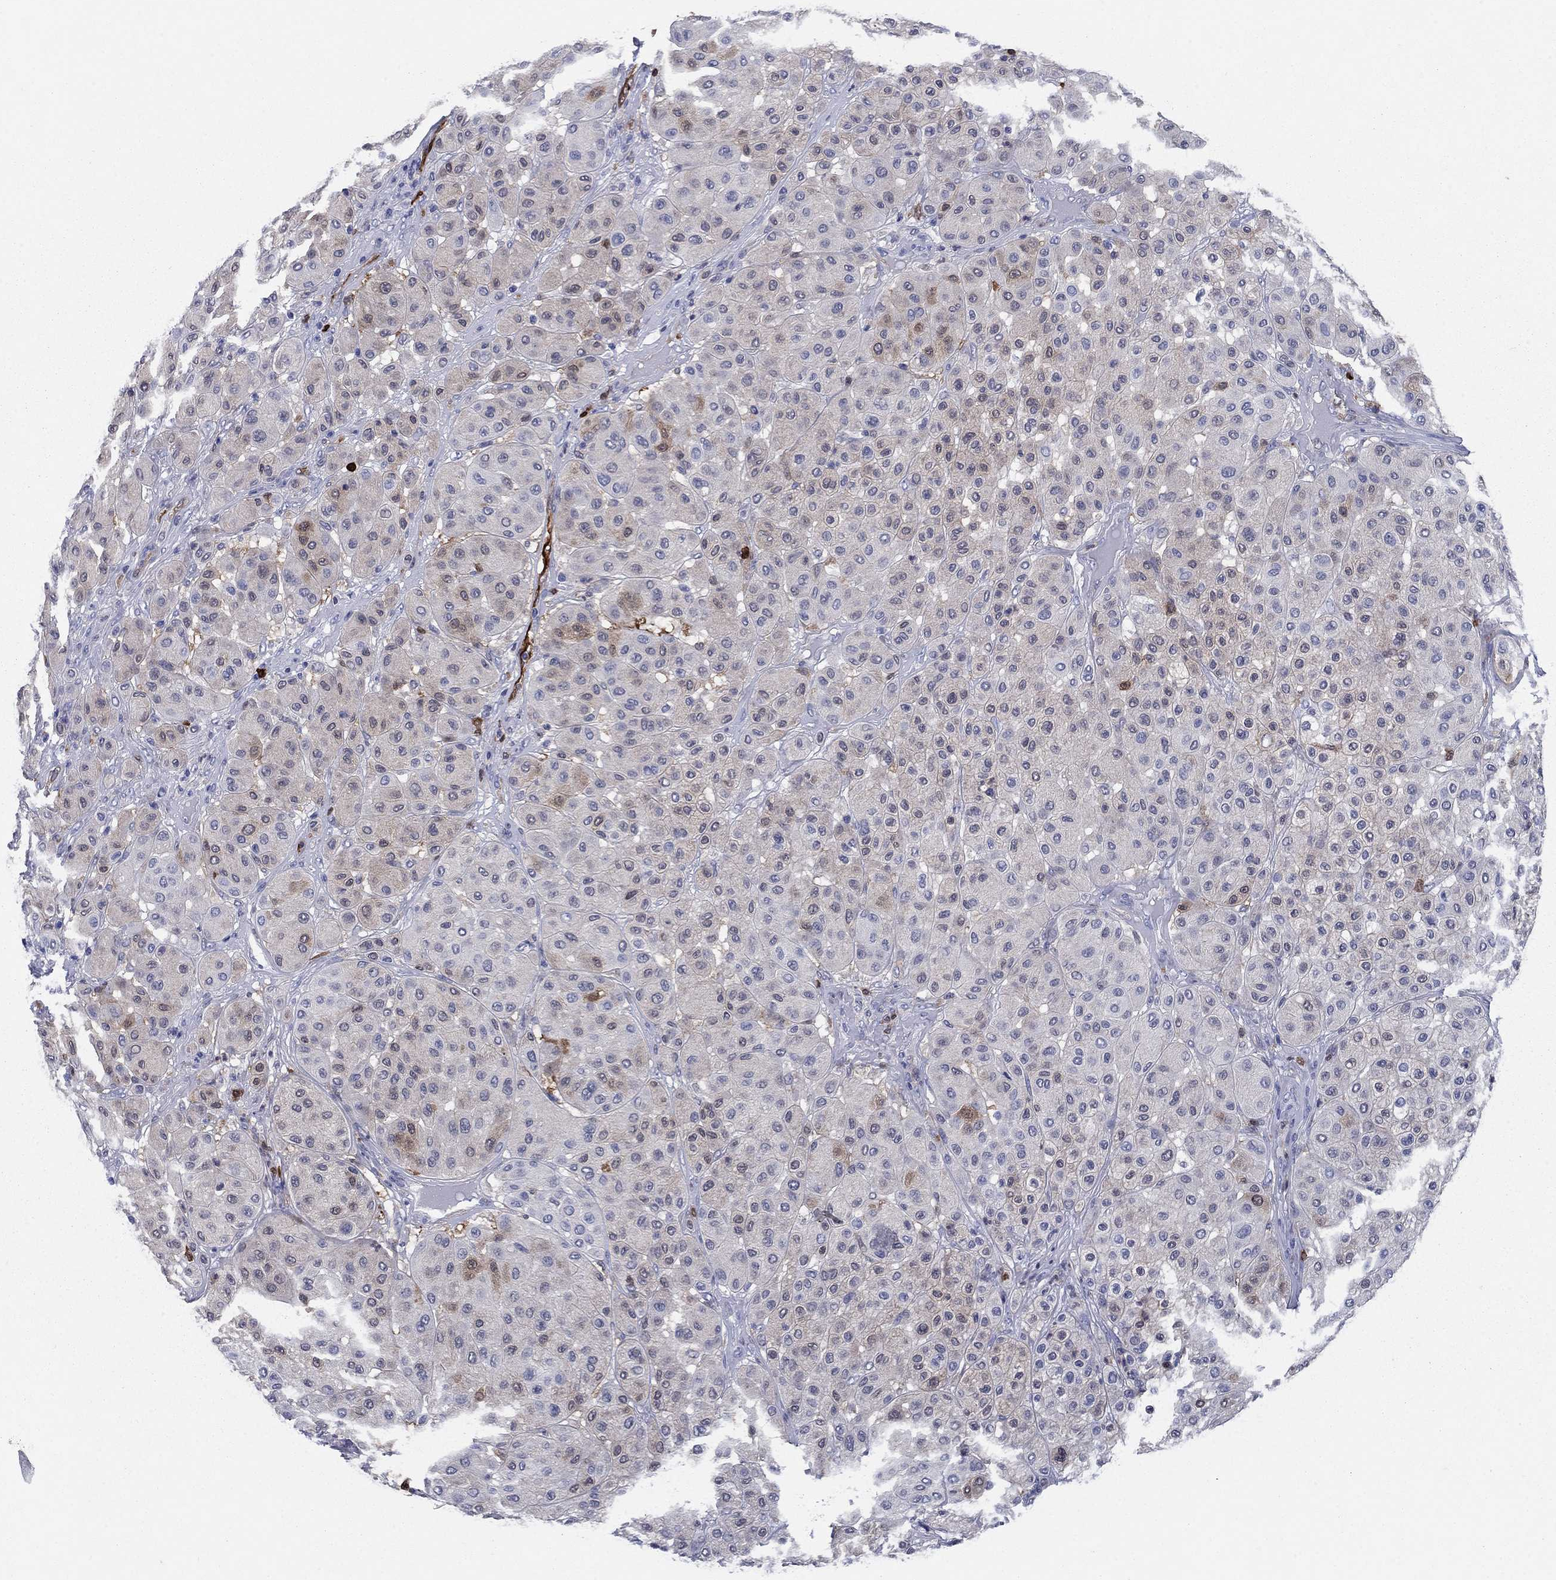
{"staining": {"intensity": "moderate", "quantity": "<25%", "location": "cytoplasmic/membranous"}, "tissue": "melanoma", "cell_type": "Tumor cells", "image_type": "cancer", "snomed": [{"axis": "morphology", "description": "Malignant melanoma, Metastatic site"}, {"axis": "topography", "description": "Smooth muscle"}], "caption": "Protein staining exhibits moderate cytoplasmic/membranous expression in about <25% of tumor cells in melanoma.", "gene": "STMN1", "patient": {"sex": "male", "age": 41}}